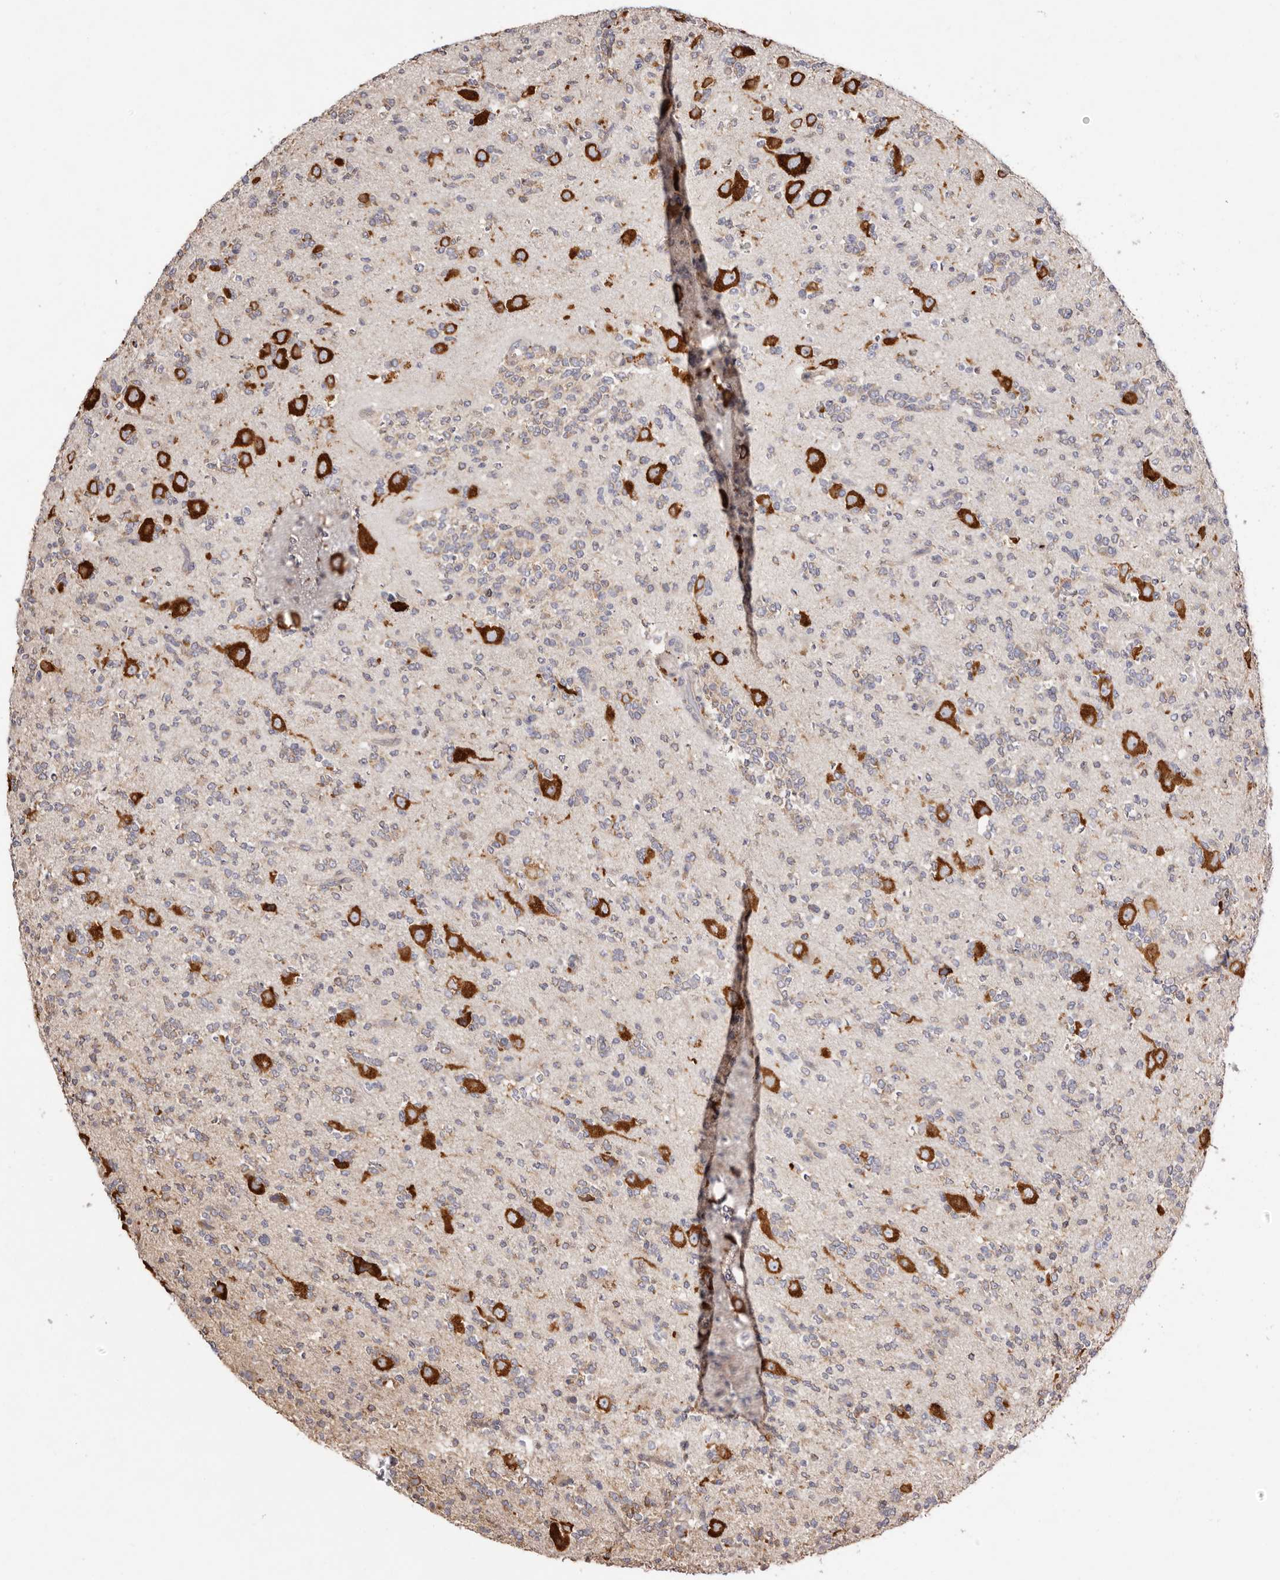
{"staining": {"intensity": "moderate", "quantity": "25%-75%", "location": "cytoplasmic/membranous"}, "tissue": "glioma", "cell_type": "Tumor cells", "image_type": "cancer", "snomed": [{"axis": "morphology", "description": "Glioma, malignant, High grade"}, {"axis": "topography", "description": "Brain"}], "caption": "This image exhibits IHC staining of high-grade glioma (malignant), with medium moderate cytoplasmic/membranous expression in approximately 25%-75% of tumor cells.", "gene": "FAM167B", "patient": {"sex": "female", "age": 62}}